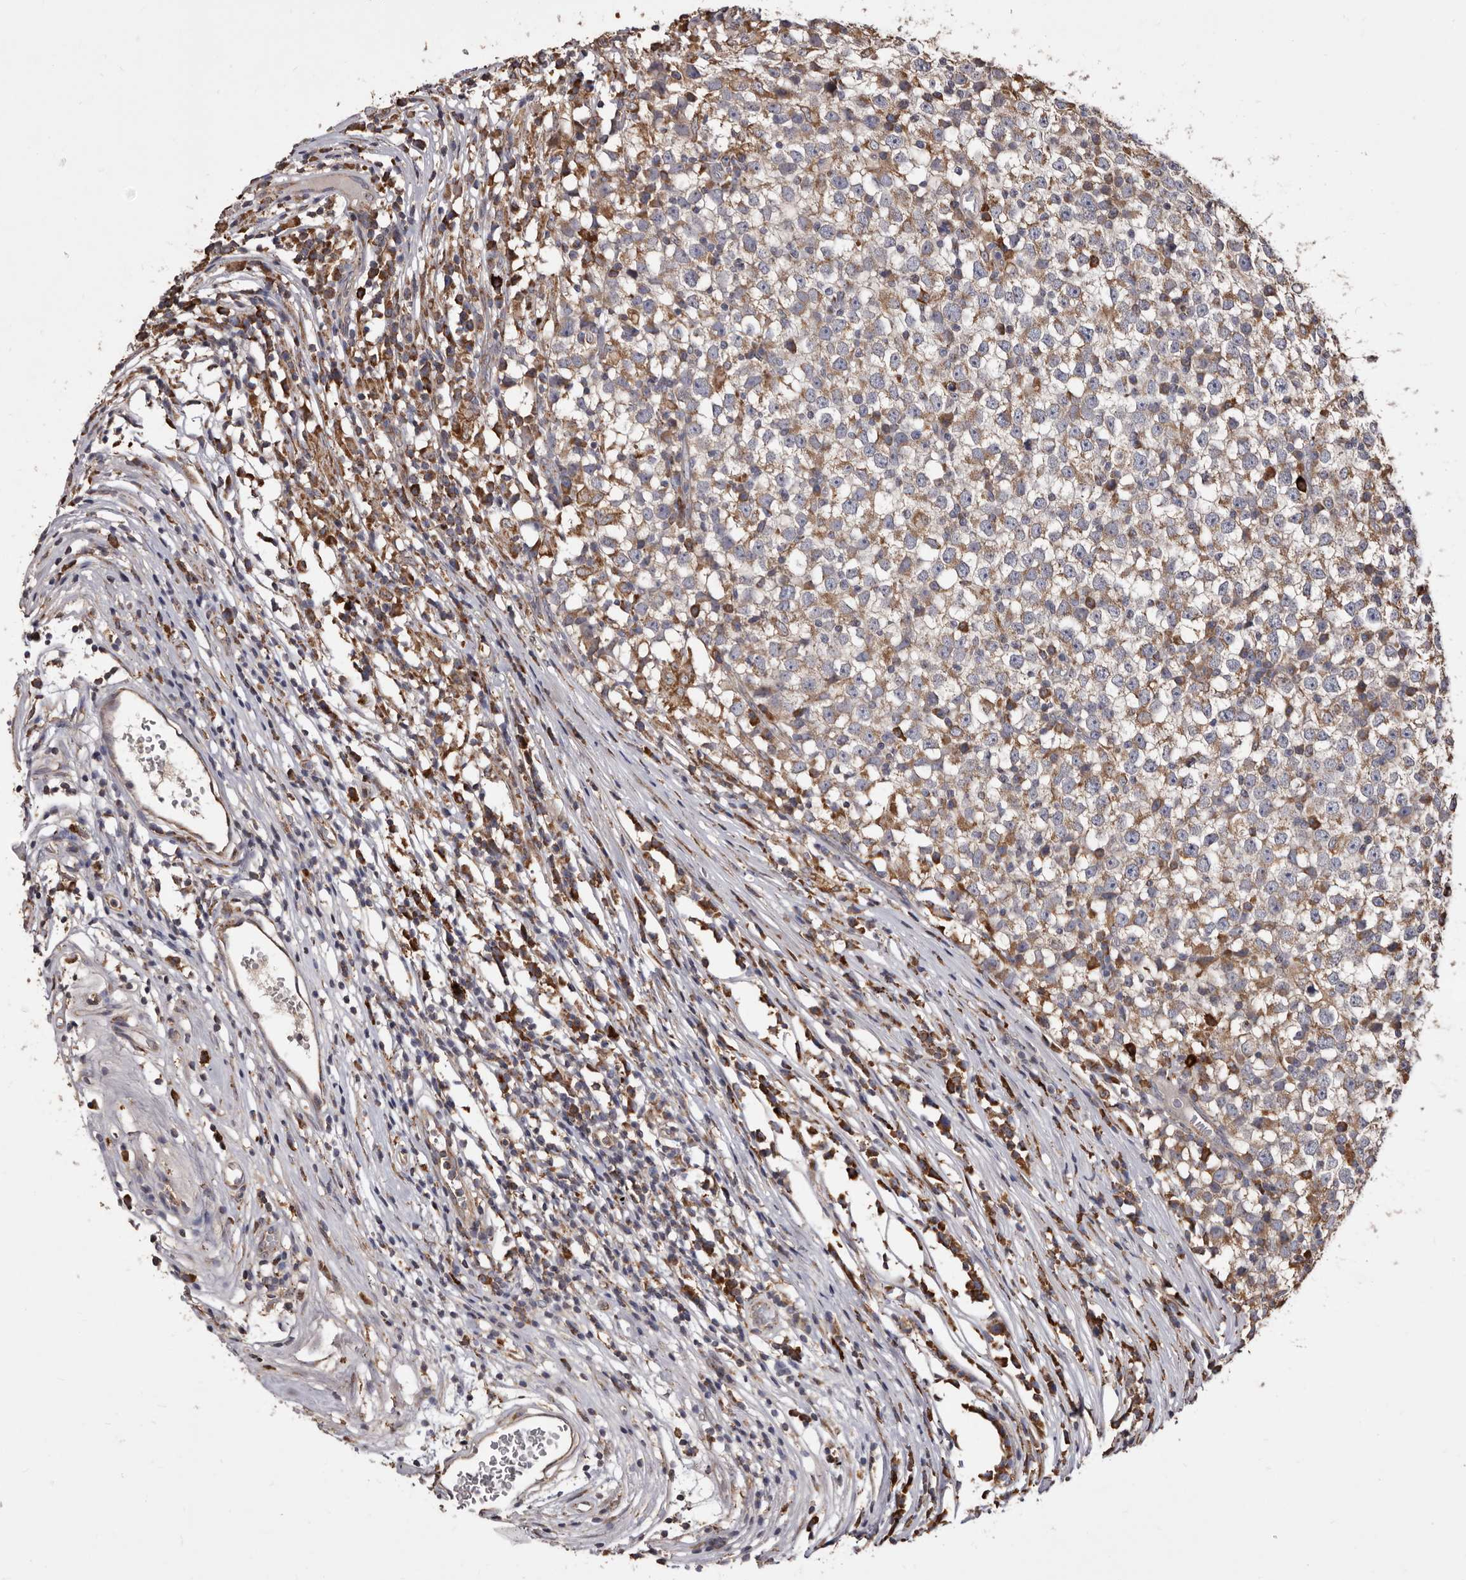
{"staining": {"intensity": "moderate", "quantity": "<25%", "location": "cytoplasmic/membranous"}, "tissue": "testis cancer", "cell_type": "Tumor cells", "image_type": "cancer", "snomed": [{"axis": "morphology", "description": "Seminoma, NOS"}, {"axis": "topography", "description": "Testis"}], "caption": "Protein staining shows moderate cytoplasmic/membranous positivity in approximately <25% of tumor cells in seminoma (testis).", "gene": "STEAP2", "patient": {"sex": "male", "age": 65}}